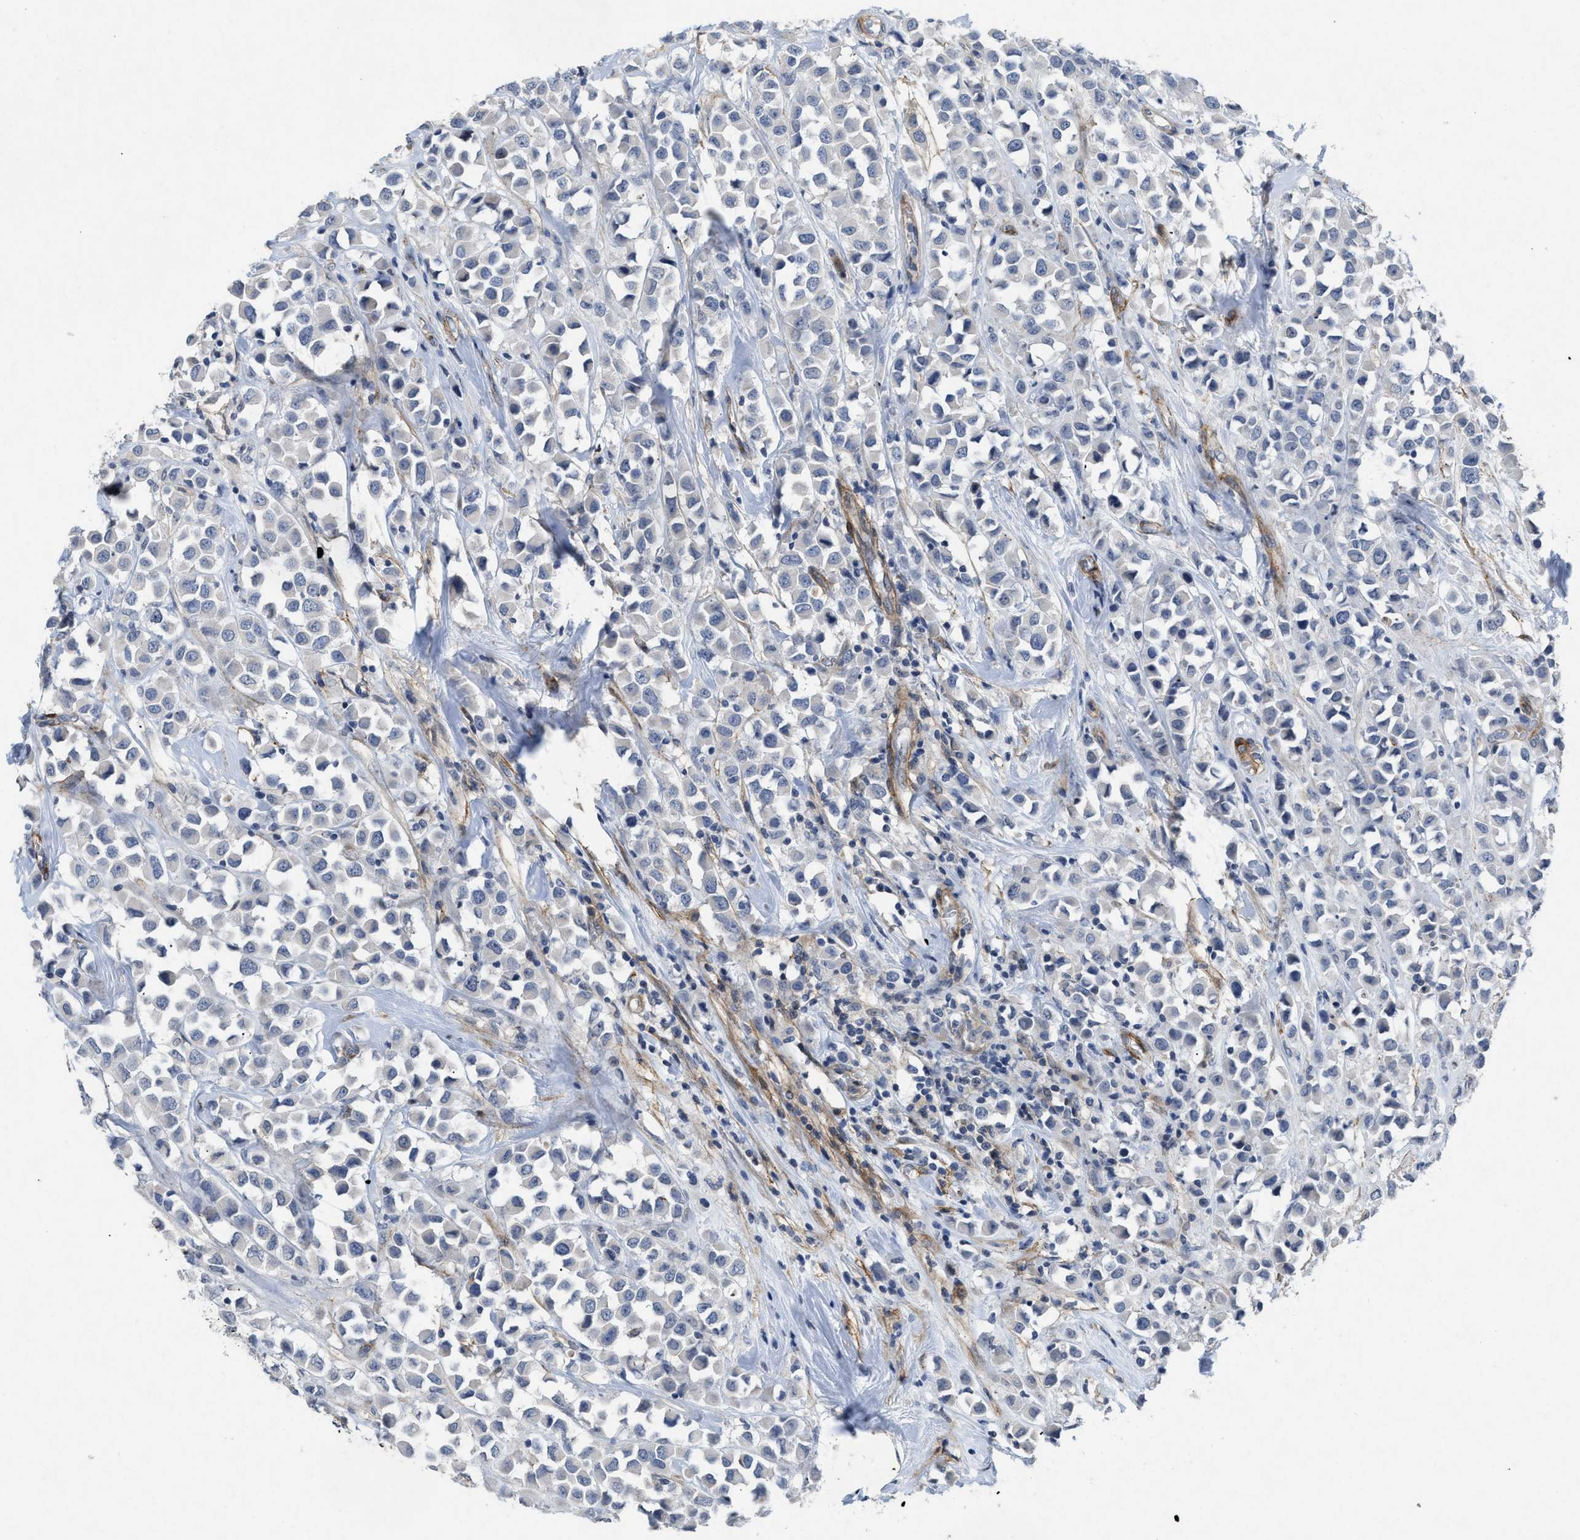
{"staining": {"intensity": "negative", "quantity": "none", "location": "none"}, "tissue": "breast cancer", "cell_type": "Tumor cells", "image_type": "cancer", "snomed": [{"axis": "morphology", "description": "Duct carcinoma"}, {"axis": "topography", "description": "Breast"}], "caption": "The micrograph shows no staining of tumor cells in breast cancer.", "gene": "PDGFRA", "patient": {"sex": "female", "age": 61}}